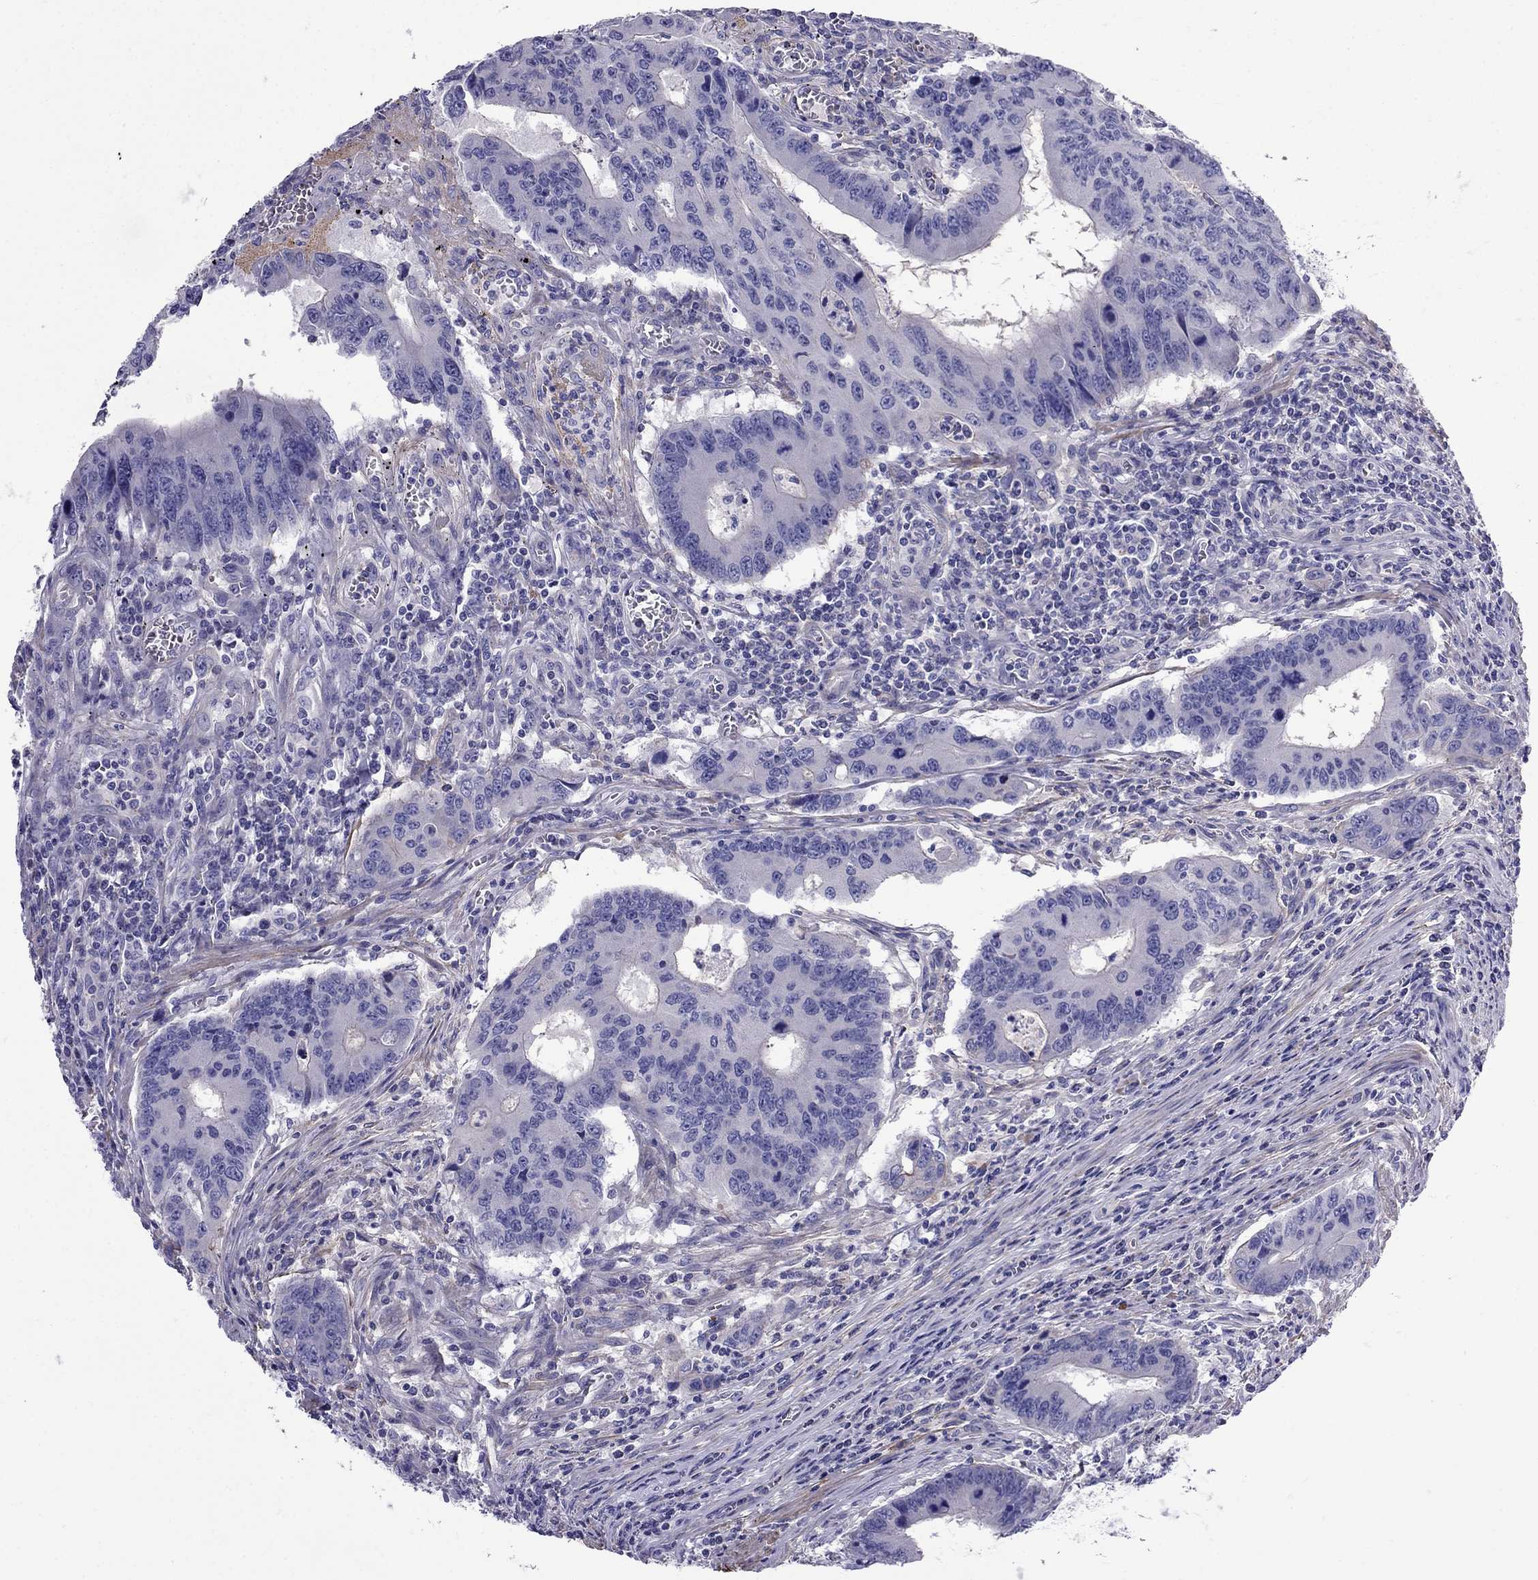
{"staining": {"intensity": "negative", "quantity": "none", "location": "none"}, "tissue": "colorectal cancer", "cell_type": "Tumor cells", "image_type": "cancer", "snomed": [{"axis": "morphology", "description": "Adenocarcinoma, NOS"}, {"axis": "topography", "description": "Colon"}], "caption": "The immunohistochemistry histopathology image has no significant expression in tumor cells of colorectal cancer tissue. (Stains: DAB (3,3'-diaminobenzidine) IHC with hematoxylin counter stain, Microscopy: brightfield microscopy at high magnification).", "gene": "GPR50", "patient": {"sex": "male", "age": 53}}